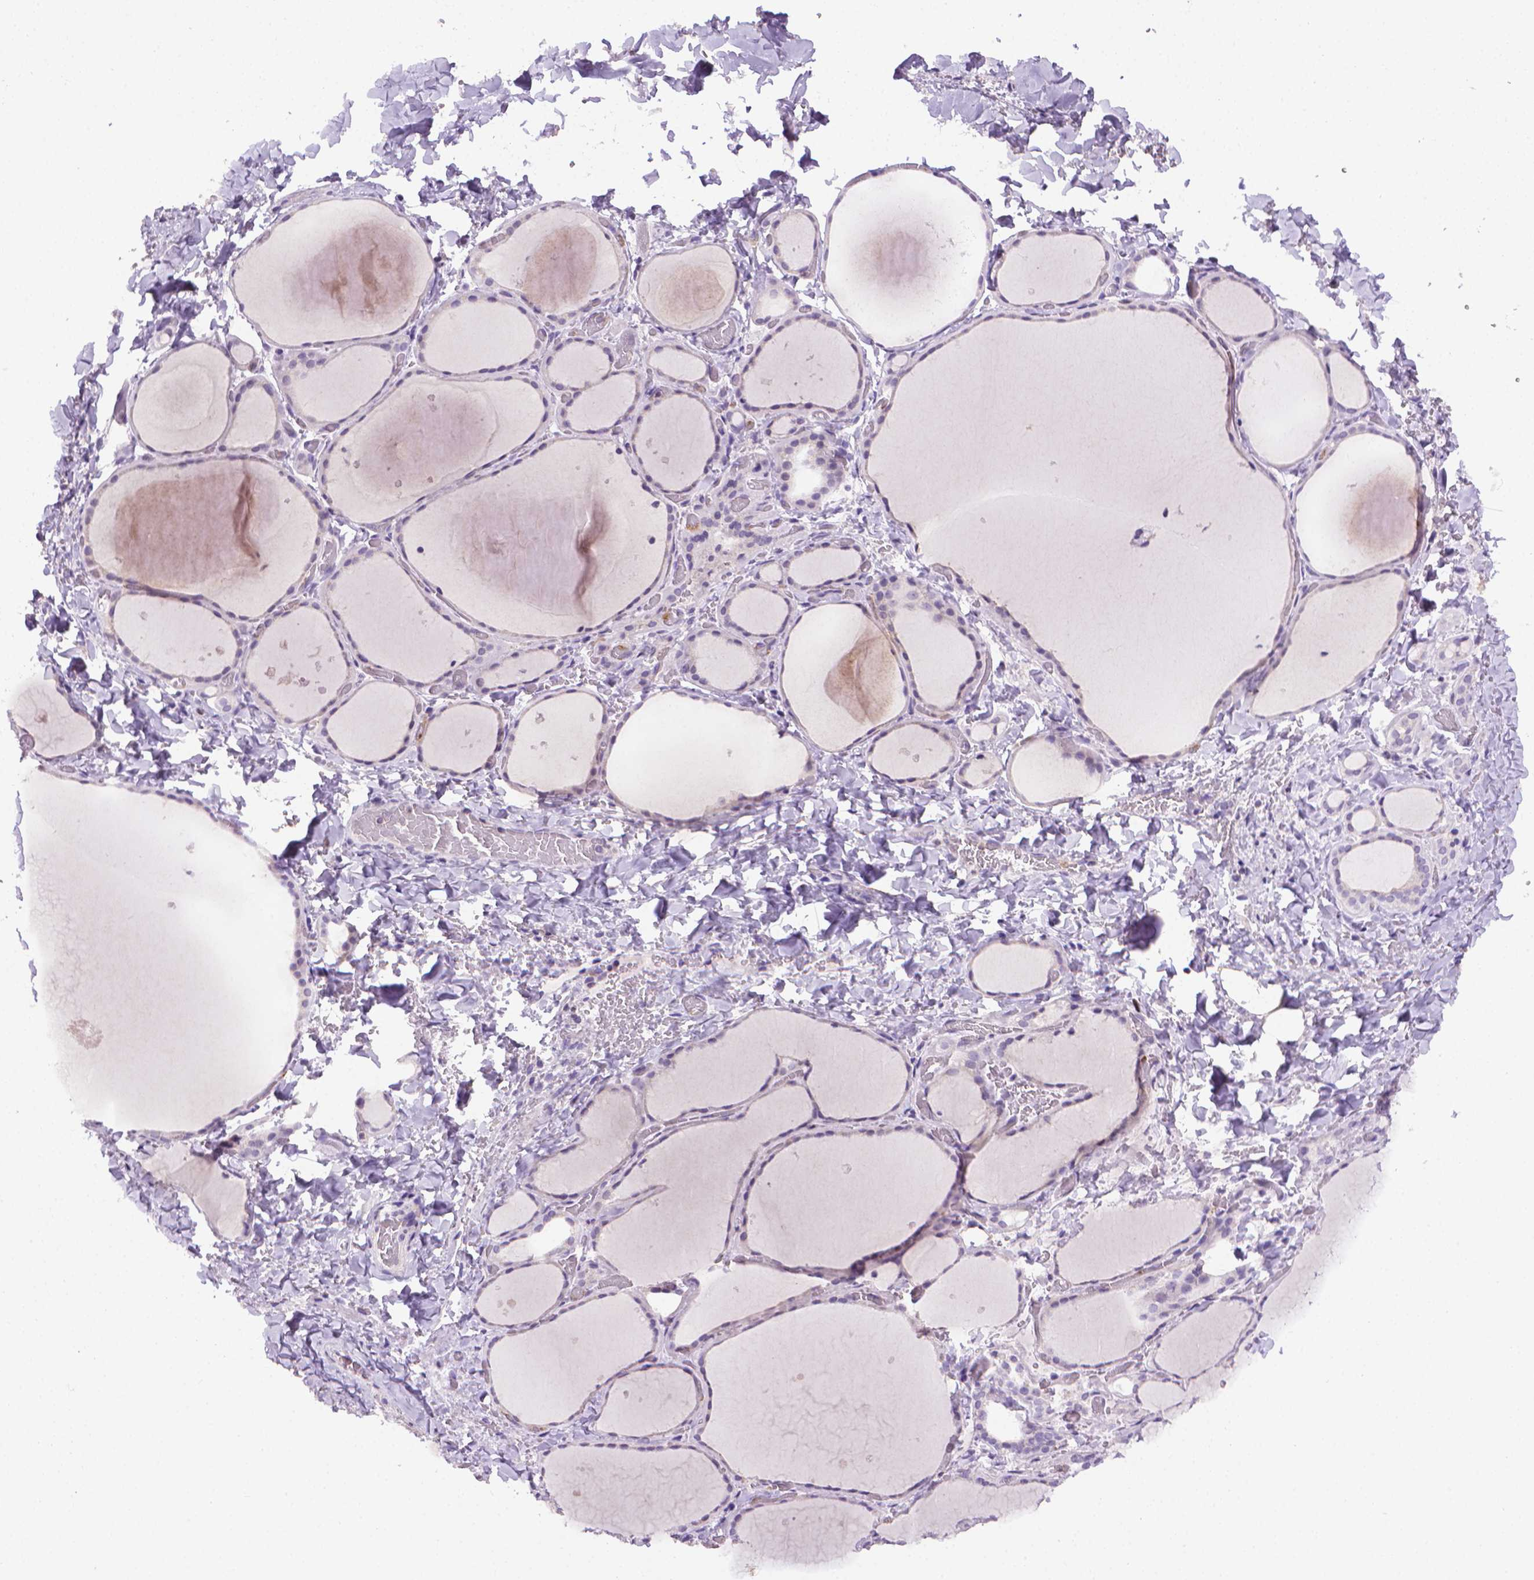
{"staining": {"intensity": "negative", "quantity": "none", "location": "none"}, "tissue": "thyroid gland", "cell_type": "Glandular cells", "image_type": "normal", "snomed": [{"axis": "morphology", "description": "Normal tissue, NOS"}, {"axis": "topography", "description": "Thyroid gland"}], "caption": "IHC of normal thyroid gland displays no staining in glandular cells.", "gene": "CDKN2D", "patient": {"sex": "female", "age": 36}}